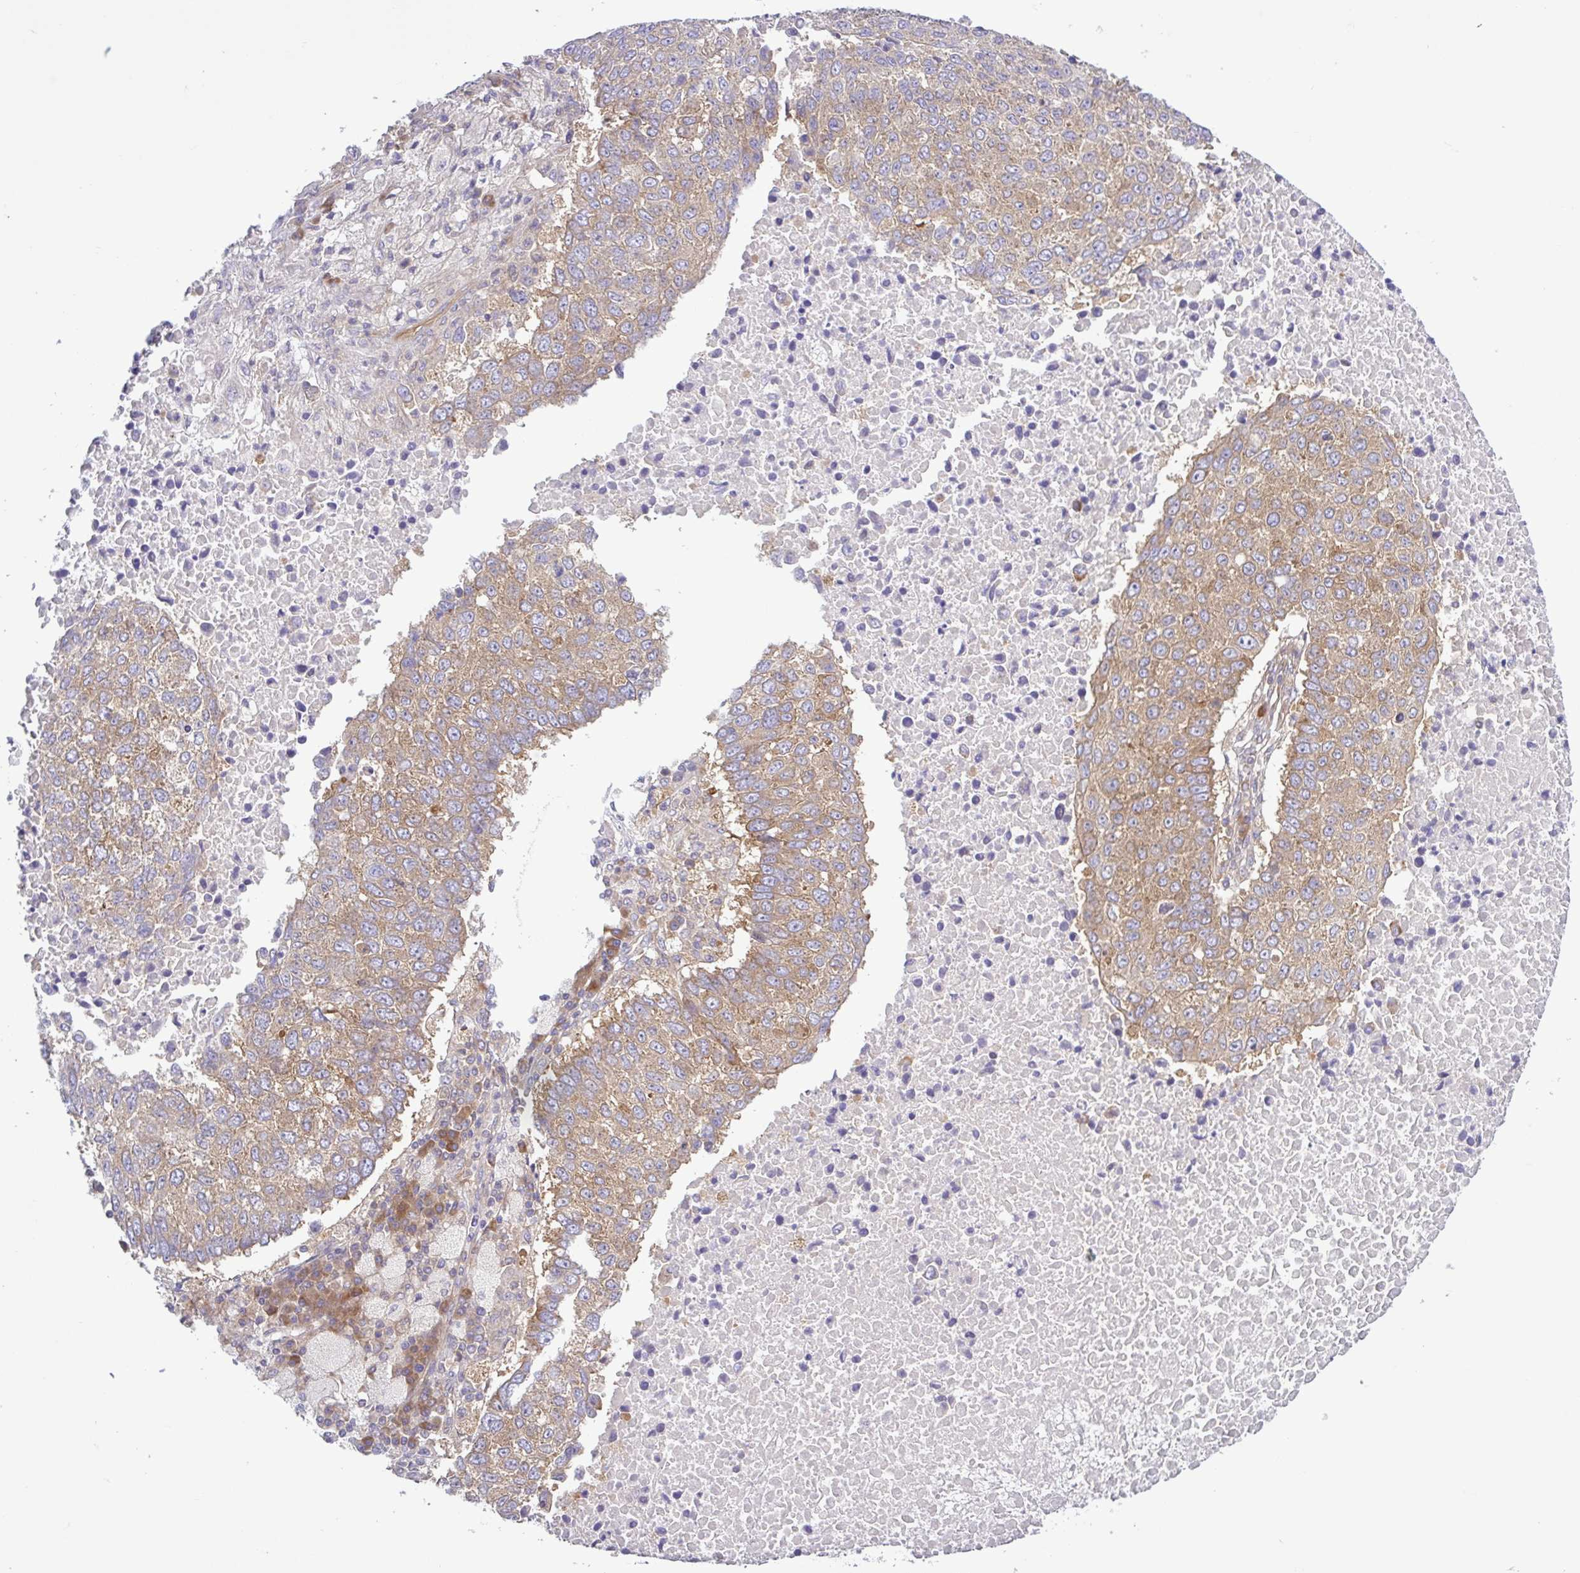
{"staining": {"intensity": "moderate", "quantity": ">75%", "location": "cytoplasmic/membranous"}, "tissue": "lung cancer", "cell_type": "Tumor cells", "image_type": "cancer", "snomed": [{"axis": "morphology", "description": "Squamous cell carcinoma, NOS"}, {"axis": "topography", "description": "Lung"}], "caption": "Squamous cell carcinoma (lung) stained for a protein (brown) exhibits moderate cytoplasmic/membranous positive staining in approximately >75% of tumor cells.", "gene": "LARS1", "patient": {"sex": "male", "age": 73}}